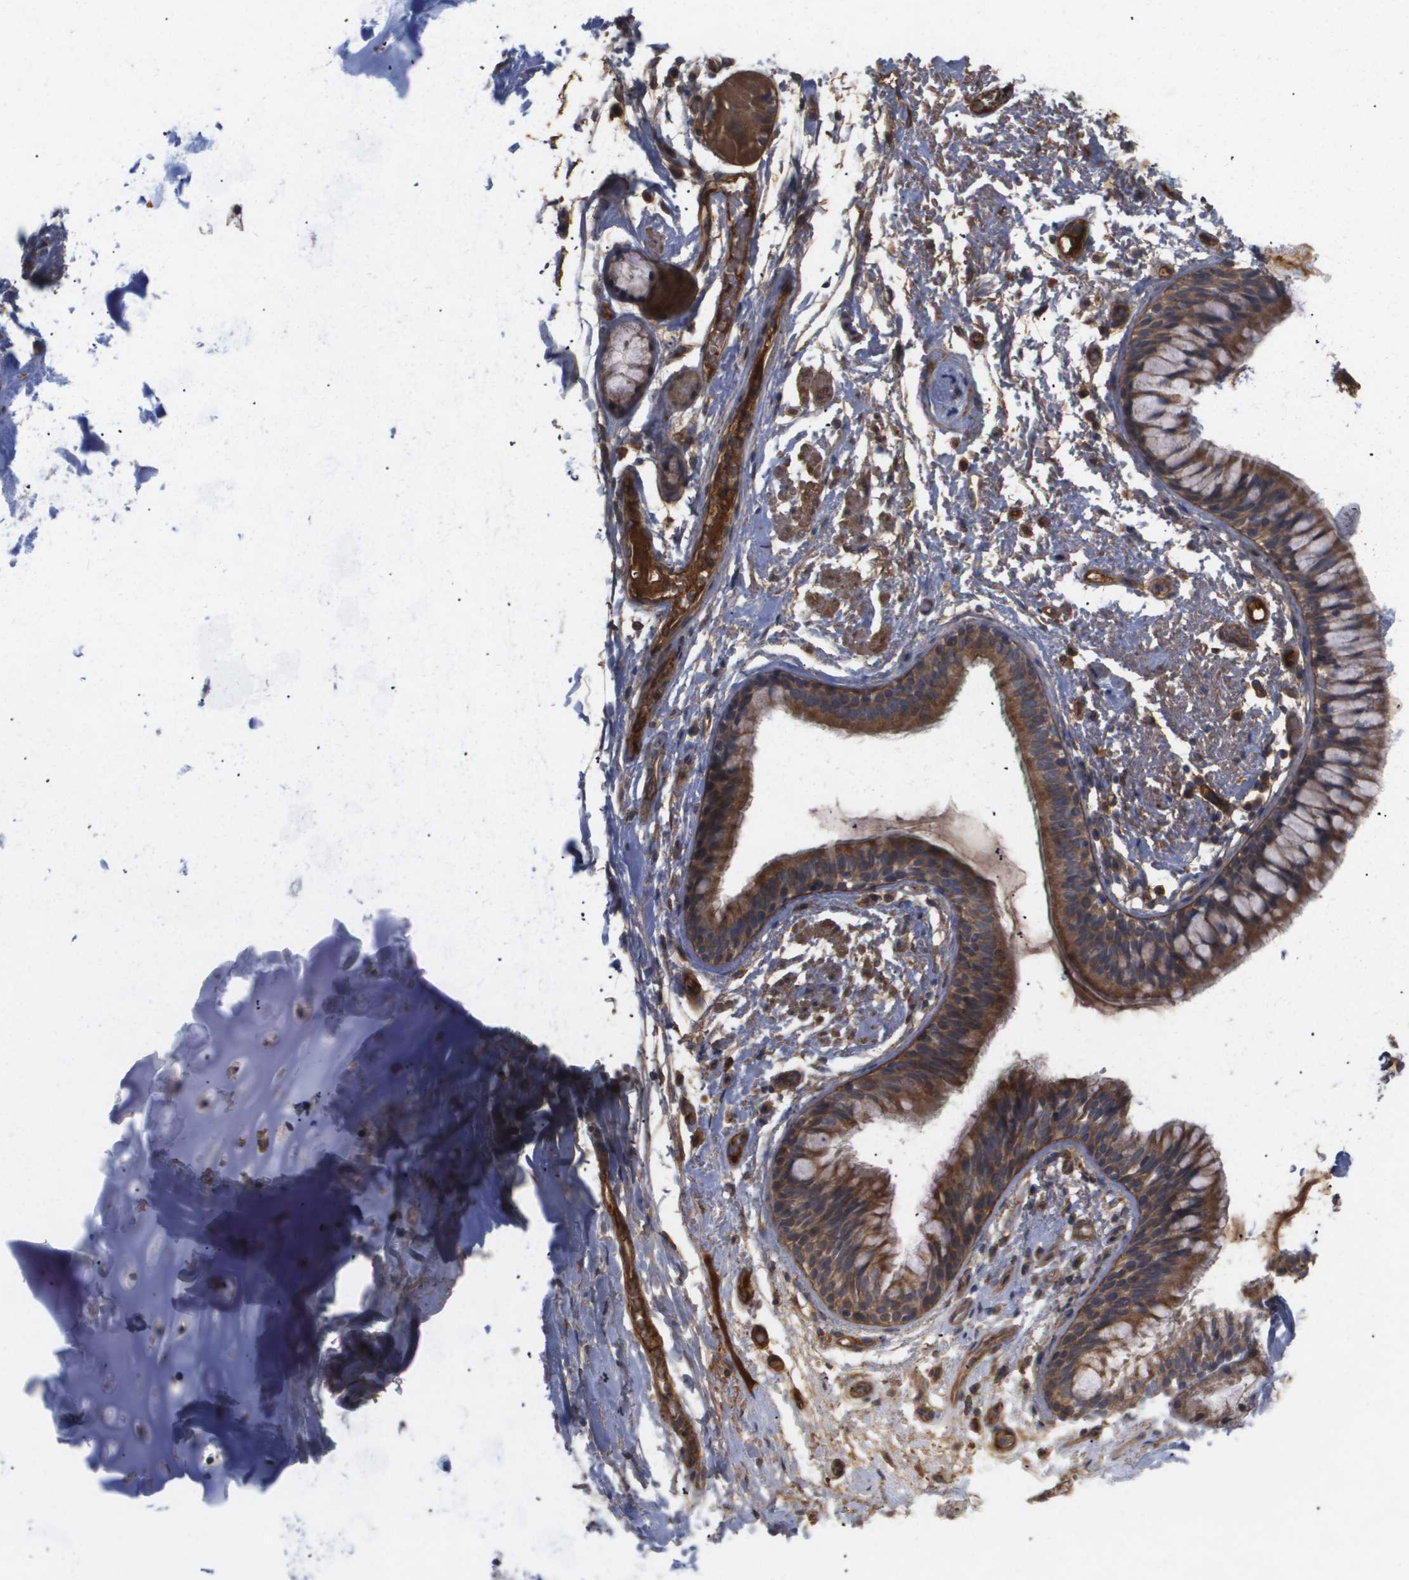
{"staining": {"intensity": "strong", "quantity": ">75%", "location": "cytoplasmic/membranous"}, "tissue": "adipose tissue", "cell_type": "Adipocytes", "image_type": "normal", "snomed": [{"axis": "morphology", "description": "Normal tissue, NOS"}, {"axis": "topography", "description": "Cartilage tissue"}, {"axis": "topography", "description": "Bronchus"}], "caption": "Immunohistochemistry (IHC) staining of normal adipose tissue, which demonstrates high levels of strong cytoplasmic/membranous staining in about >75% of adipocytes indicating strong cytoplasmic/membranous protein positivity. The staining was performed using DAB (3,3'-diaminobenzidine) (brown) for protein detection and nuclei were counterstained in hematoxylin (blue).", "gene": "TNS1", "patient": {"sex": "female", "age": 73}}